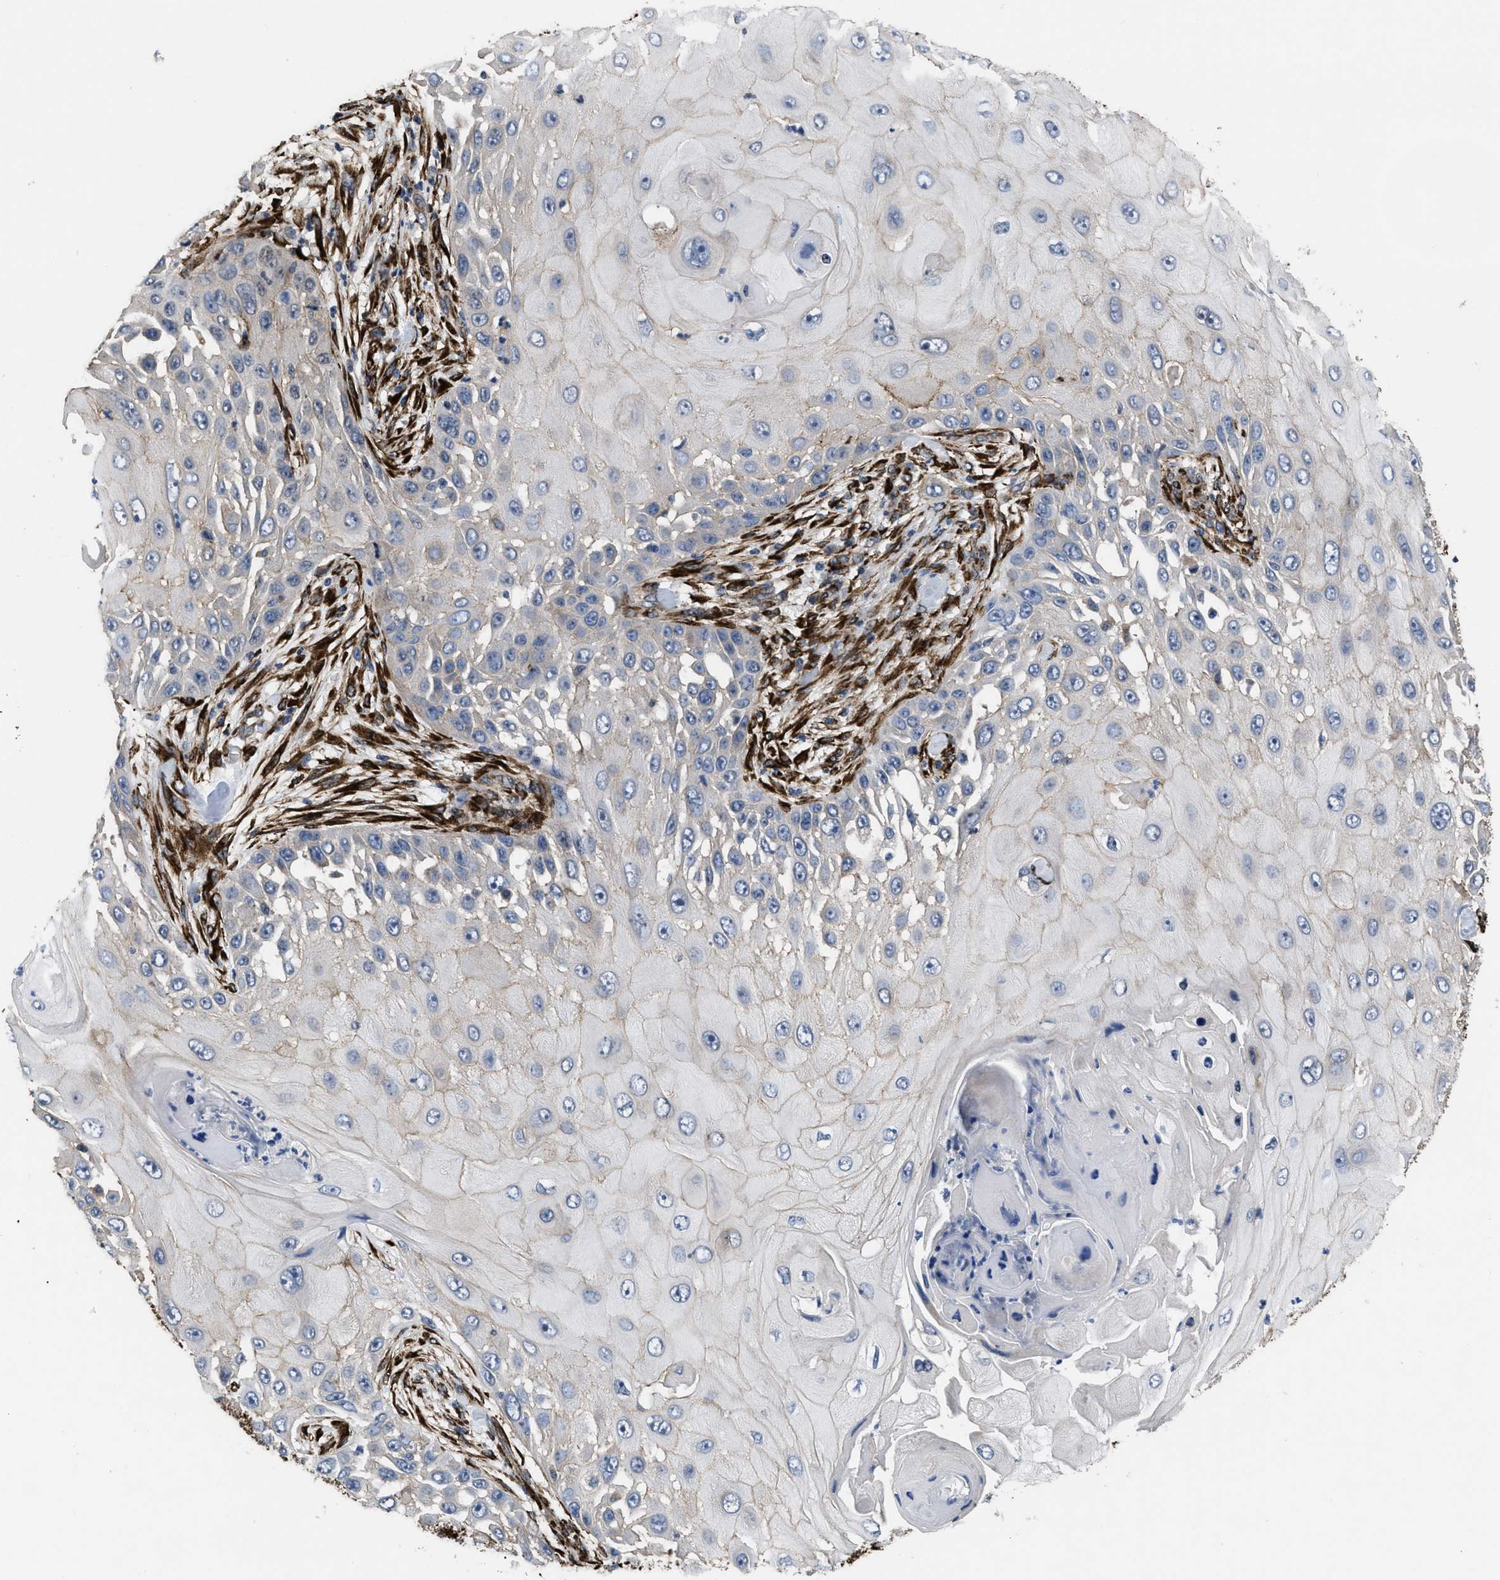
{"staining": {"intensity": "negative", "quantity": "none", "location": "none"}, "tissue": "skin cancer", "cell_type": "Tumor cells", "image_type": "cancer", "snomed": [{"axis": "morphology", "description": "Squamous cell carcinoma, NOS"}, {"axis": "topography", "description": "Skin"}], "caption": "The image displays no significant staining in tumor cells of skin cancer.", "gene": "SQLE", "patient": {"sex": "female", "age": 44}}